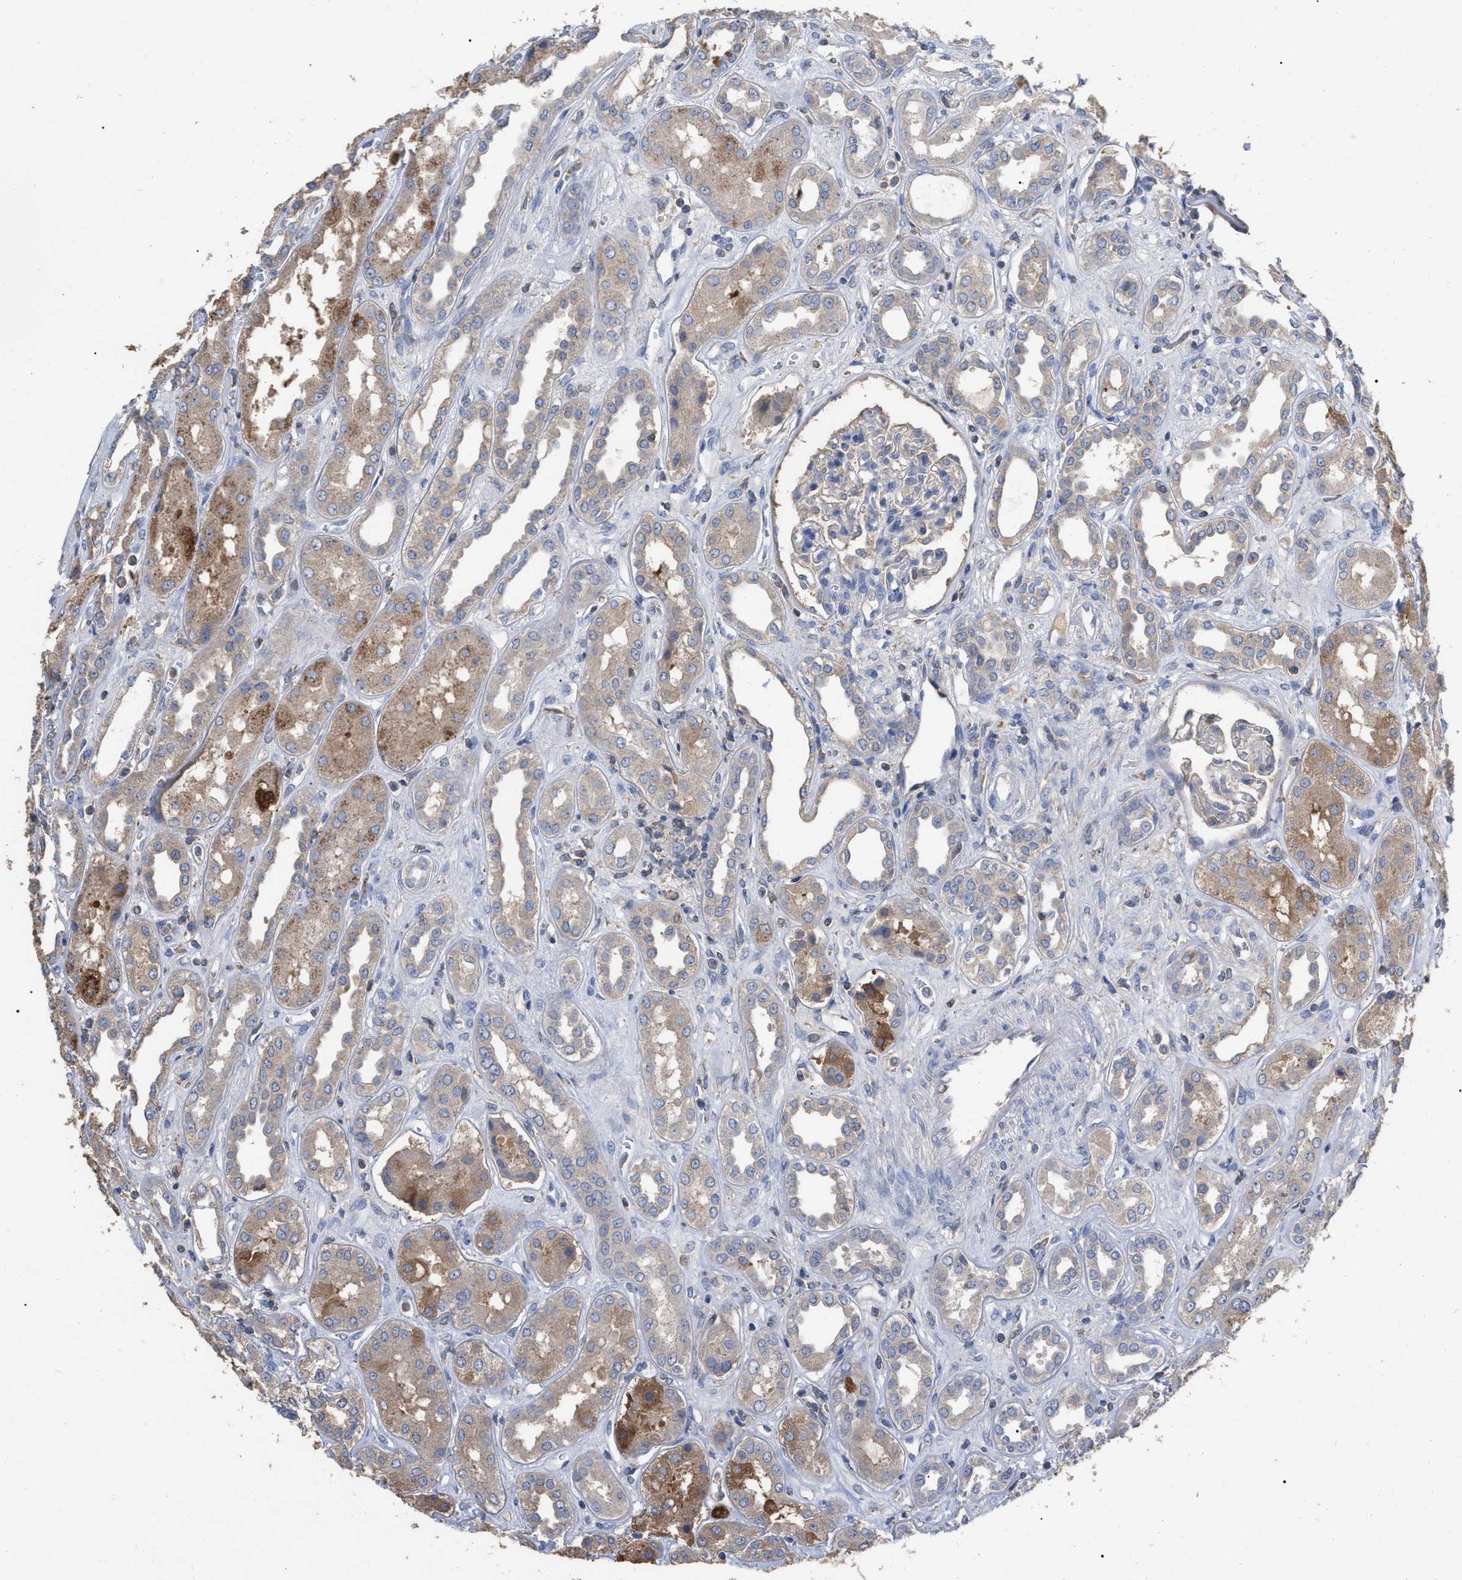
{"staining": {"intensity": "negative", "quantity": "none", "location": "none"}, "tissue": "kidney", "cell_type": "Cells in glomeruli", "image_type": "normal", "snomed": [{"axis": "morphology", "description": "Normal tissue, NOS"}, {"axis": "topography", "description": "Kidney"}], "caption": "DAB (3,3'-diaminobenzidine) immunohistochemical staining of unremarkable kidney displays no significant expression in cells in glomeruli. Brightfield microscopy of immunohistochemistry (IHC) stained with DAB (brown) and hematoxylin (blue), captured at high magnification.", "gene": "GPR179", "patient": {"sex": "male", "age": 59}}